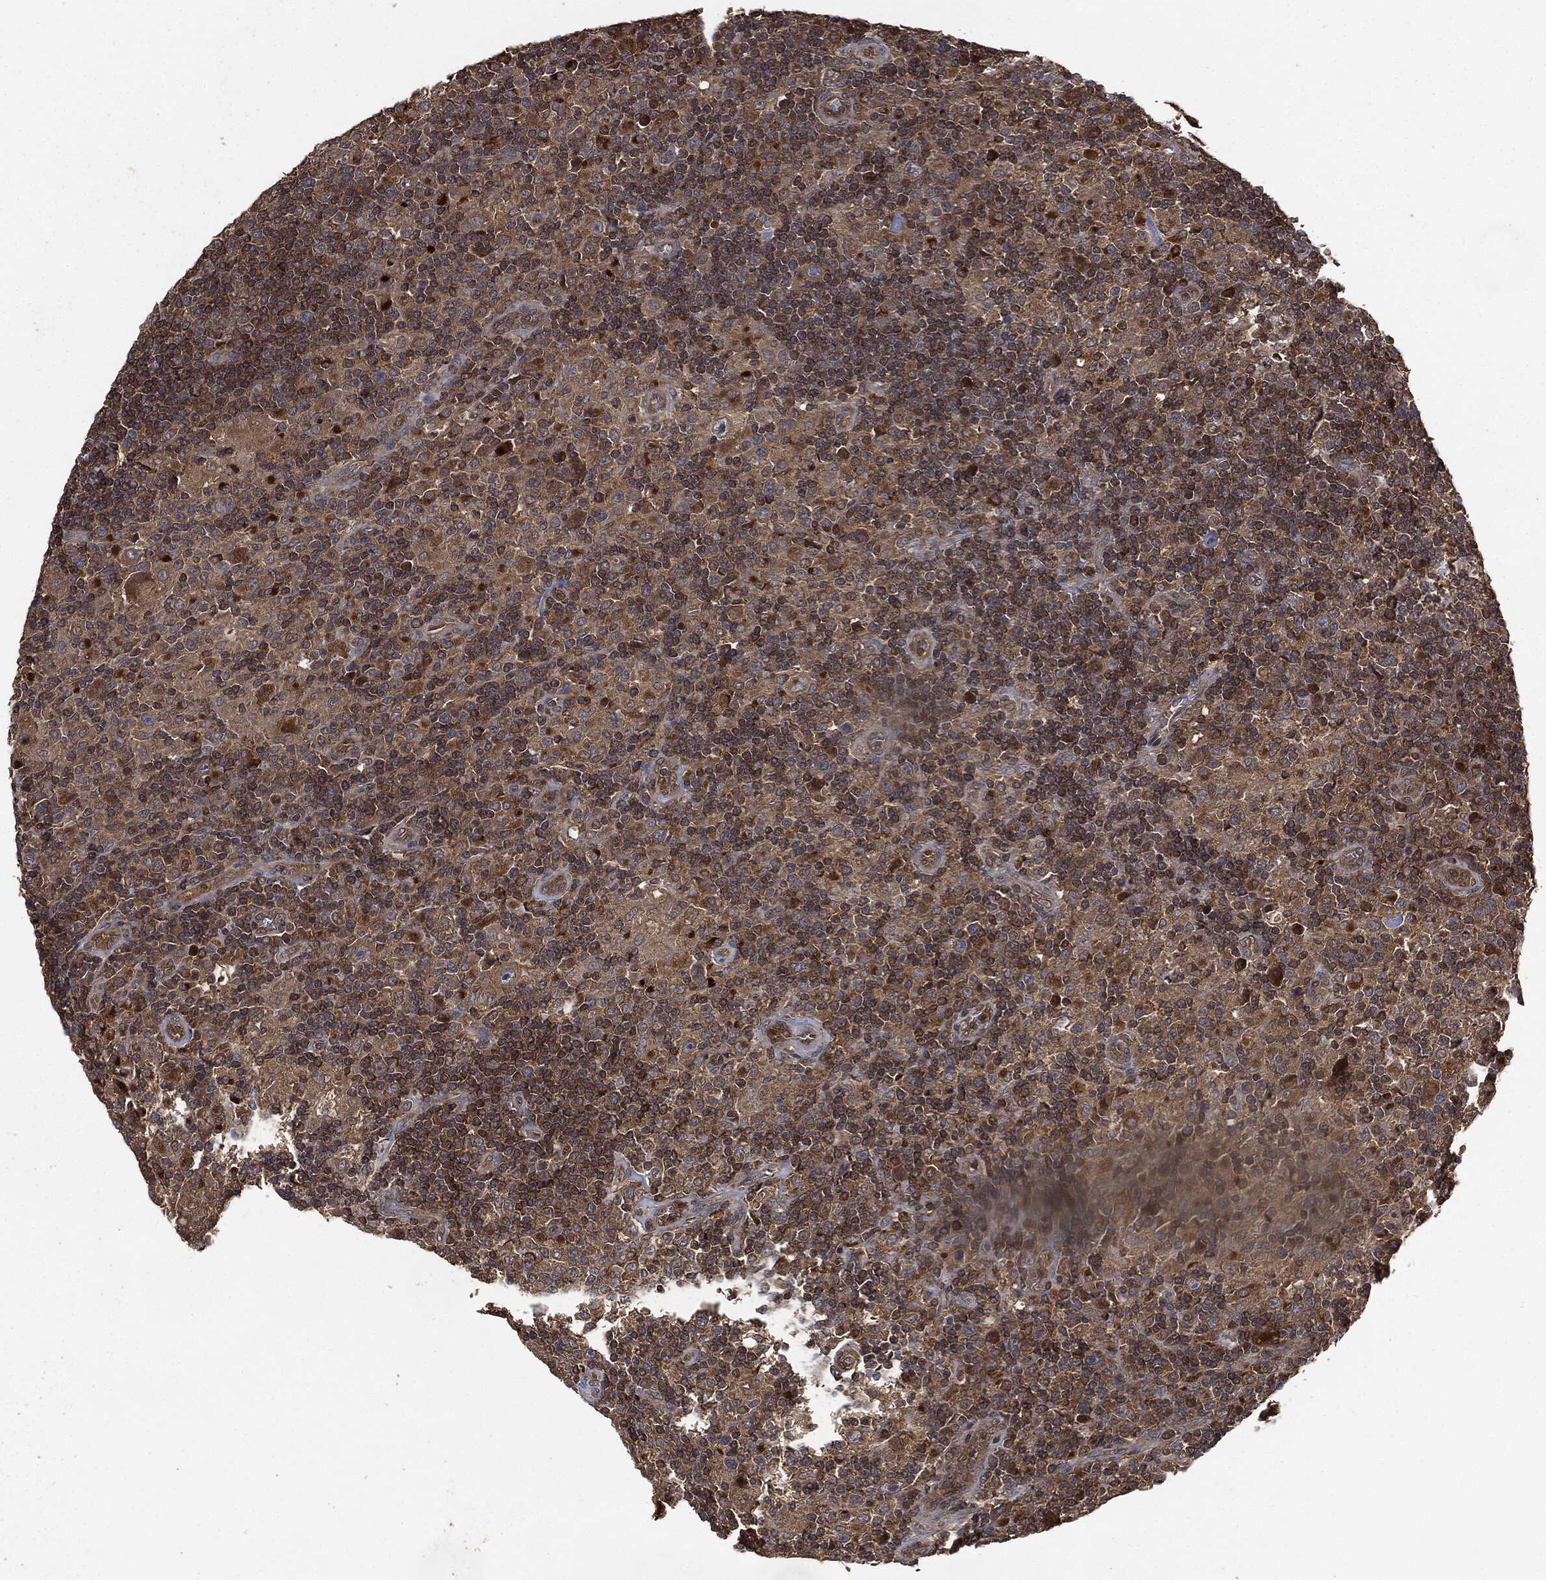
{"staining": {"intensity": "moderate", "quantity": "25%-75%", "location": "cytoplasmic/membranous"}, "tissue": "lymphoma", "cell_type": "Tumor cells", "image_type": "cancer", "snomed": [{"axis": "morphology", "description": "Hodgkin's disease, NOS"}, {"axis": "topography", "description": "Lymph node"}], "caption": "Lymphoma stained with a brown dye demonstrates moderate cytoplasmic/membranous positive positivity in about 25%-75% of tumor cells.", "gene": "BRAF", "patient": {"sex": "male", "age": 70}}